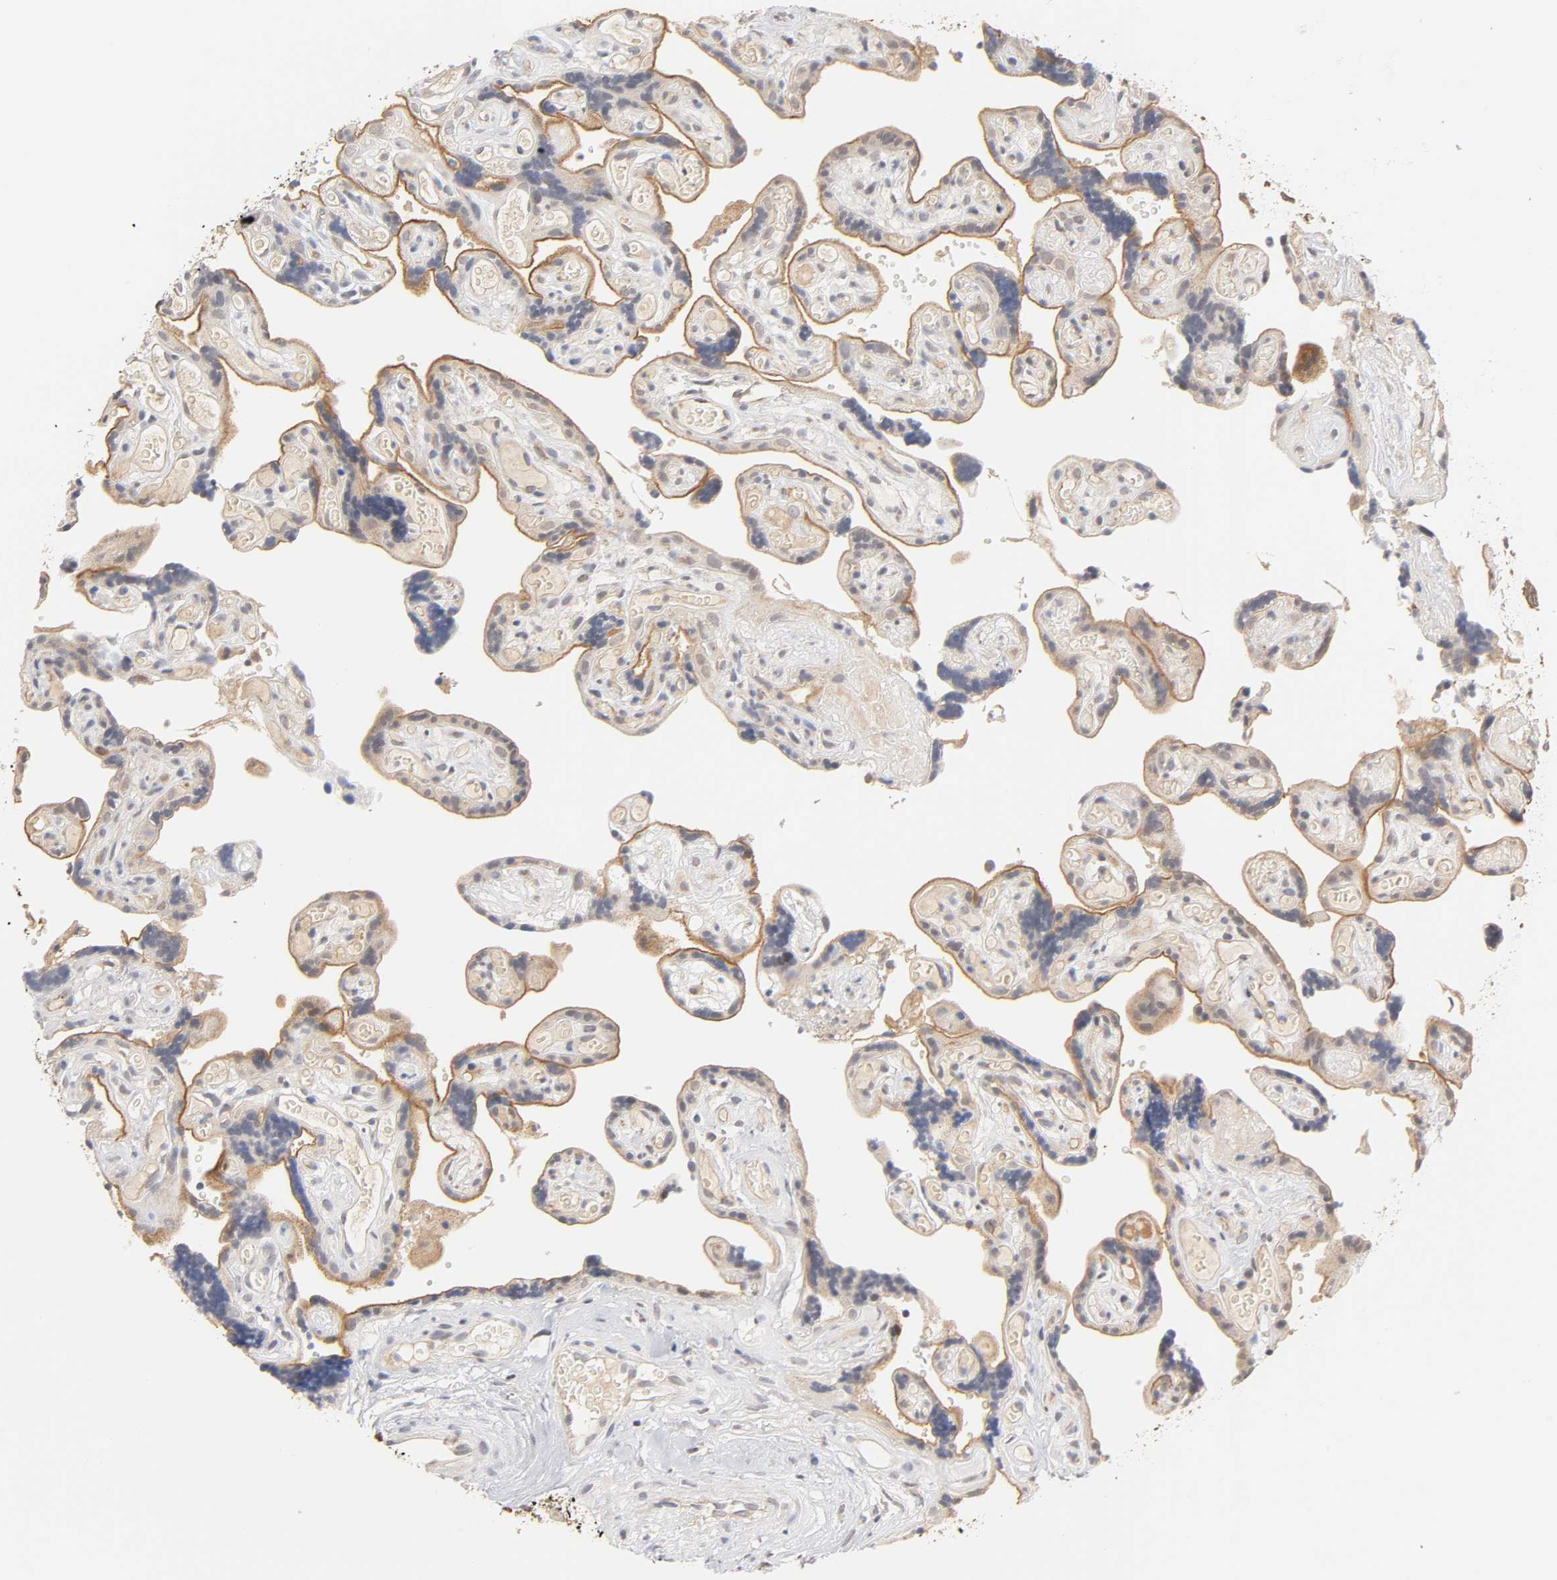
{"staining": {"intensity": "moderate", "quantity": ">75%", "location": "cytoplasmic/membranous"}, "tissue": "placenta", "cell_type": "Decidual cells", "image_type": "normal", "snomed": [{"axis": "morphology", "description": "Normal tissue, NOS"}, {"axis": "topography", "description": "Placenta"}], "caption": "Immunohistochemical staining of unremarkable placenta demonstrates >75% levels of moderate cytoplasmic/membranous protein positivity in about >75% of decidual cells.", "gene": "GSTZ1", "patient": {"sex": "female", "age": 30}}